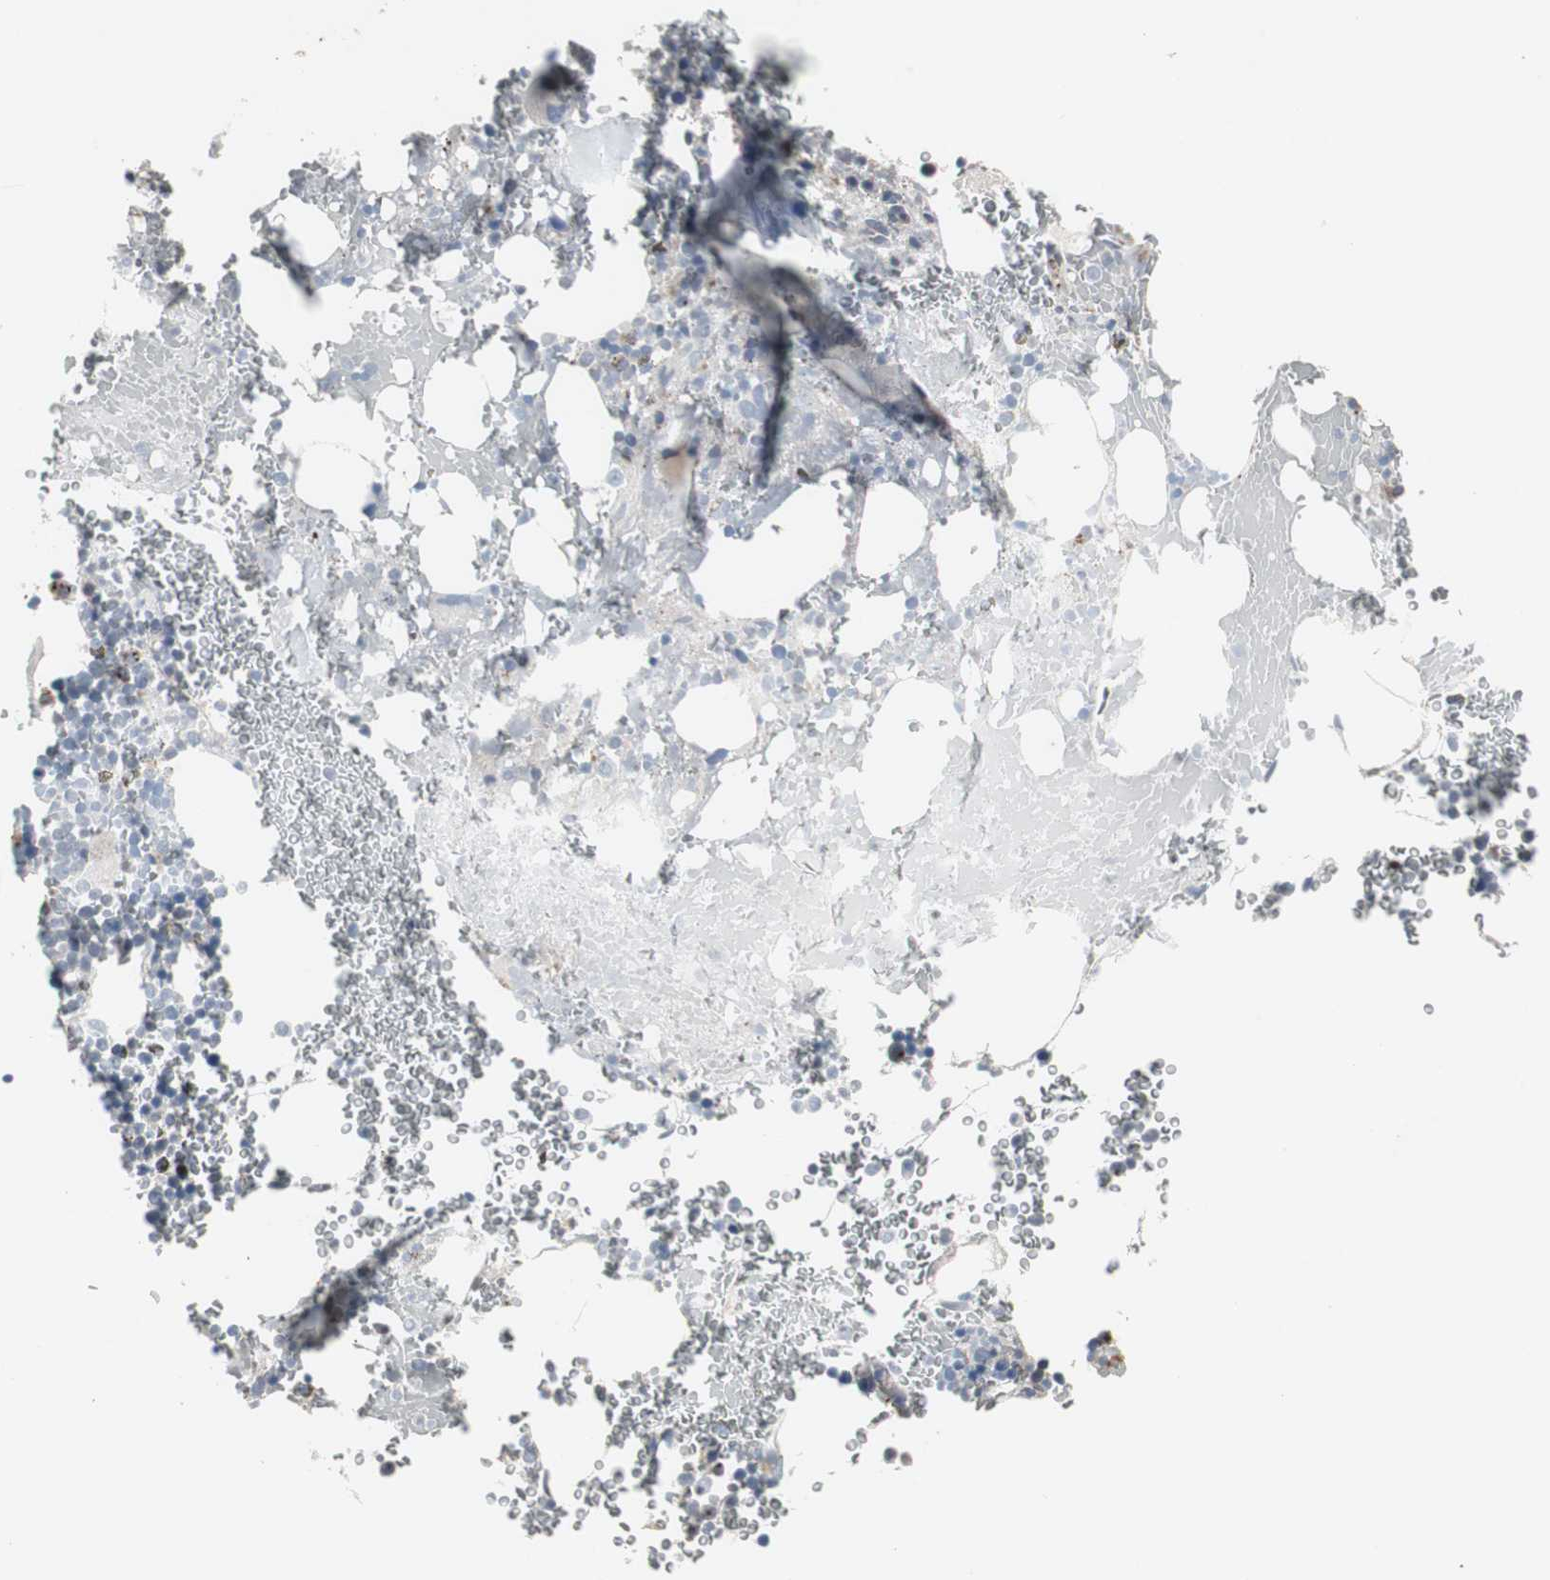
{"staining": {"intensity": "strong", "quantity": "<25%", "location": "cytoplasmic/membranous"}, "tissue": "bone marrow", "cell_type": "Hematopoietic cells", "image_type": "normal", "snomed": [{"axis": "morphology", "description": "Normal tissue, NOS"}, {"axis": "topography", "description": "Bone marrow"}], "caption": "Immunohistochemical staining of benign human bone marrow demonstrates strong cytoplasmic/membranous protein expression in approximately <25% of hematopoietic cells.", "gene": "GBA1", "patient": {"sex": "female", "age": 73}}